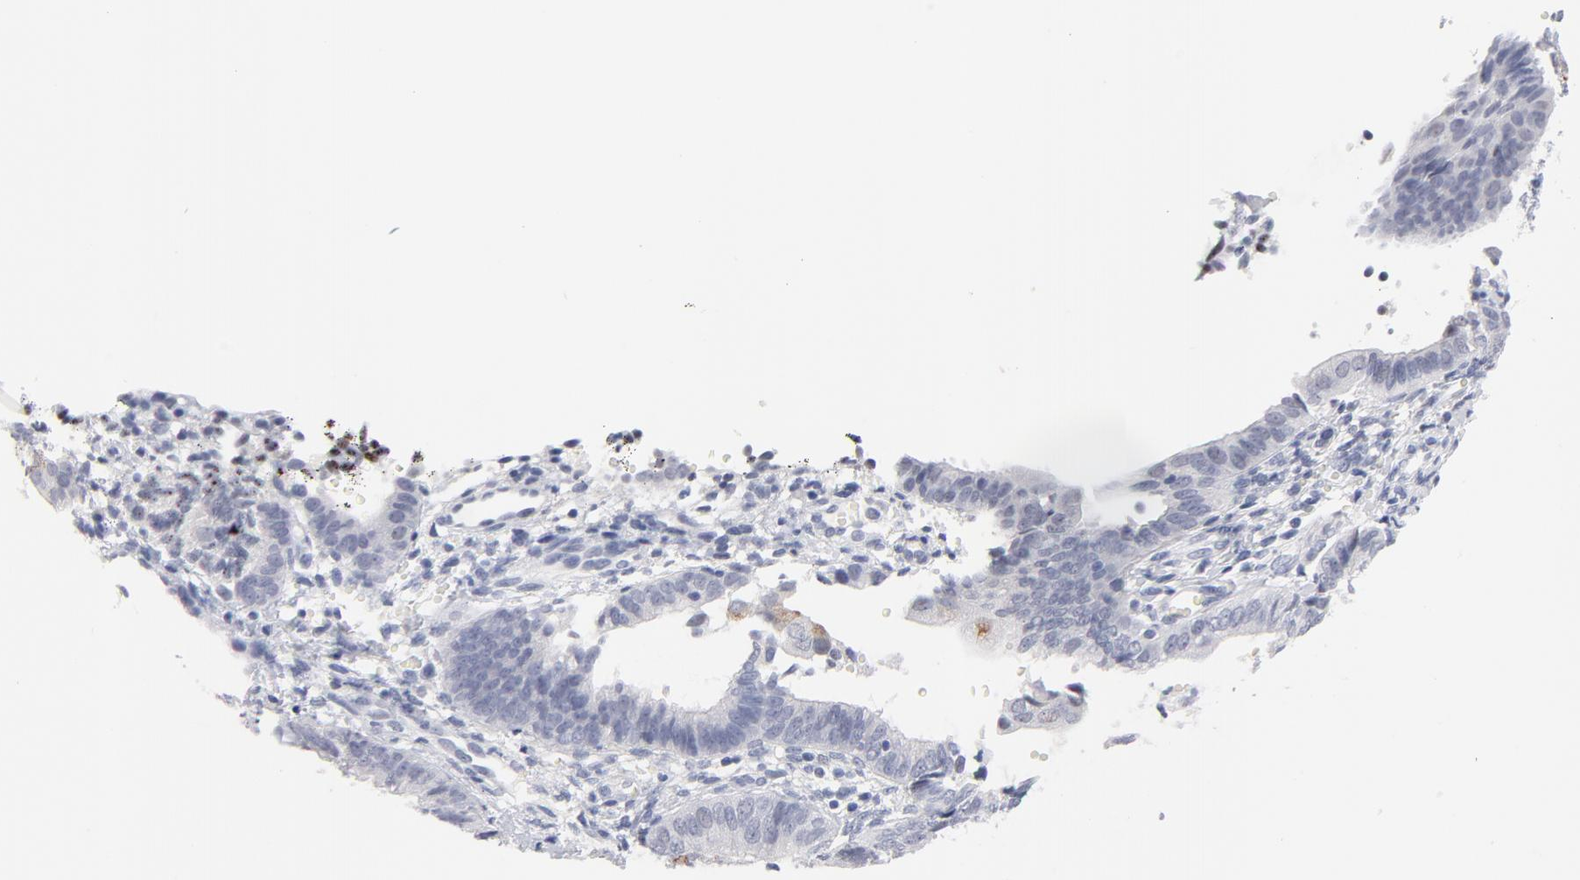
{"staining": {"intensity": "strong", "quantity": "<25%", "location": "cytoplasmic/membranous"}, "tissue": "endometrial cancer", "cell_type": "Tumor cells", "image_type": "cancer", "snomed": [{"axis": "morphology", "description": "Adenocarcinoma, NOS"}, {"axis": "topography", "description": "Endometrium"}], "caption": "Protein expression analysis of endometrial adenocarcinoma displays strong cytoplasmic/membranous expression in approximately <25% of tumor cells.", "gene": "KHNYN", "patient": {"sex": "female", "age": 63}}